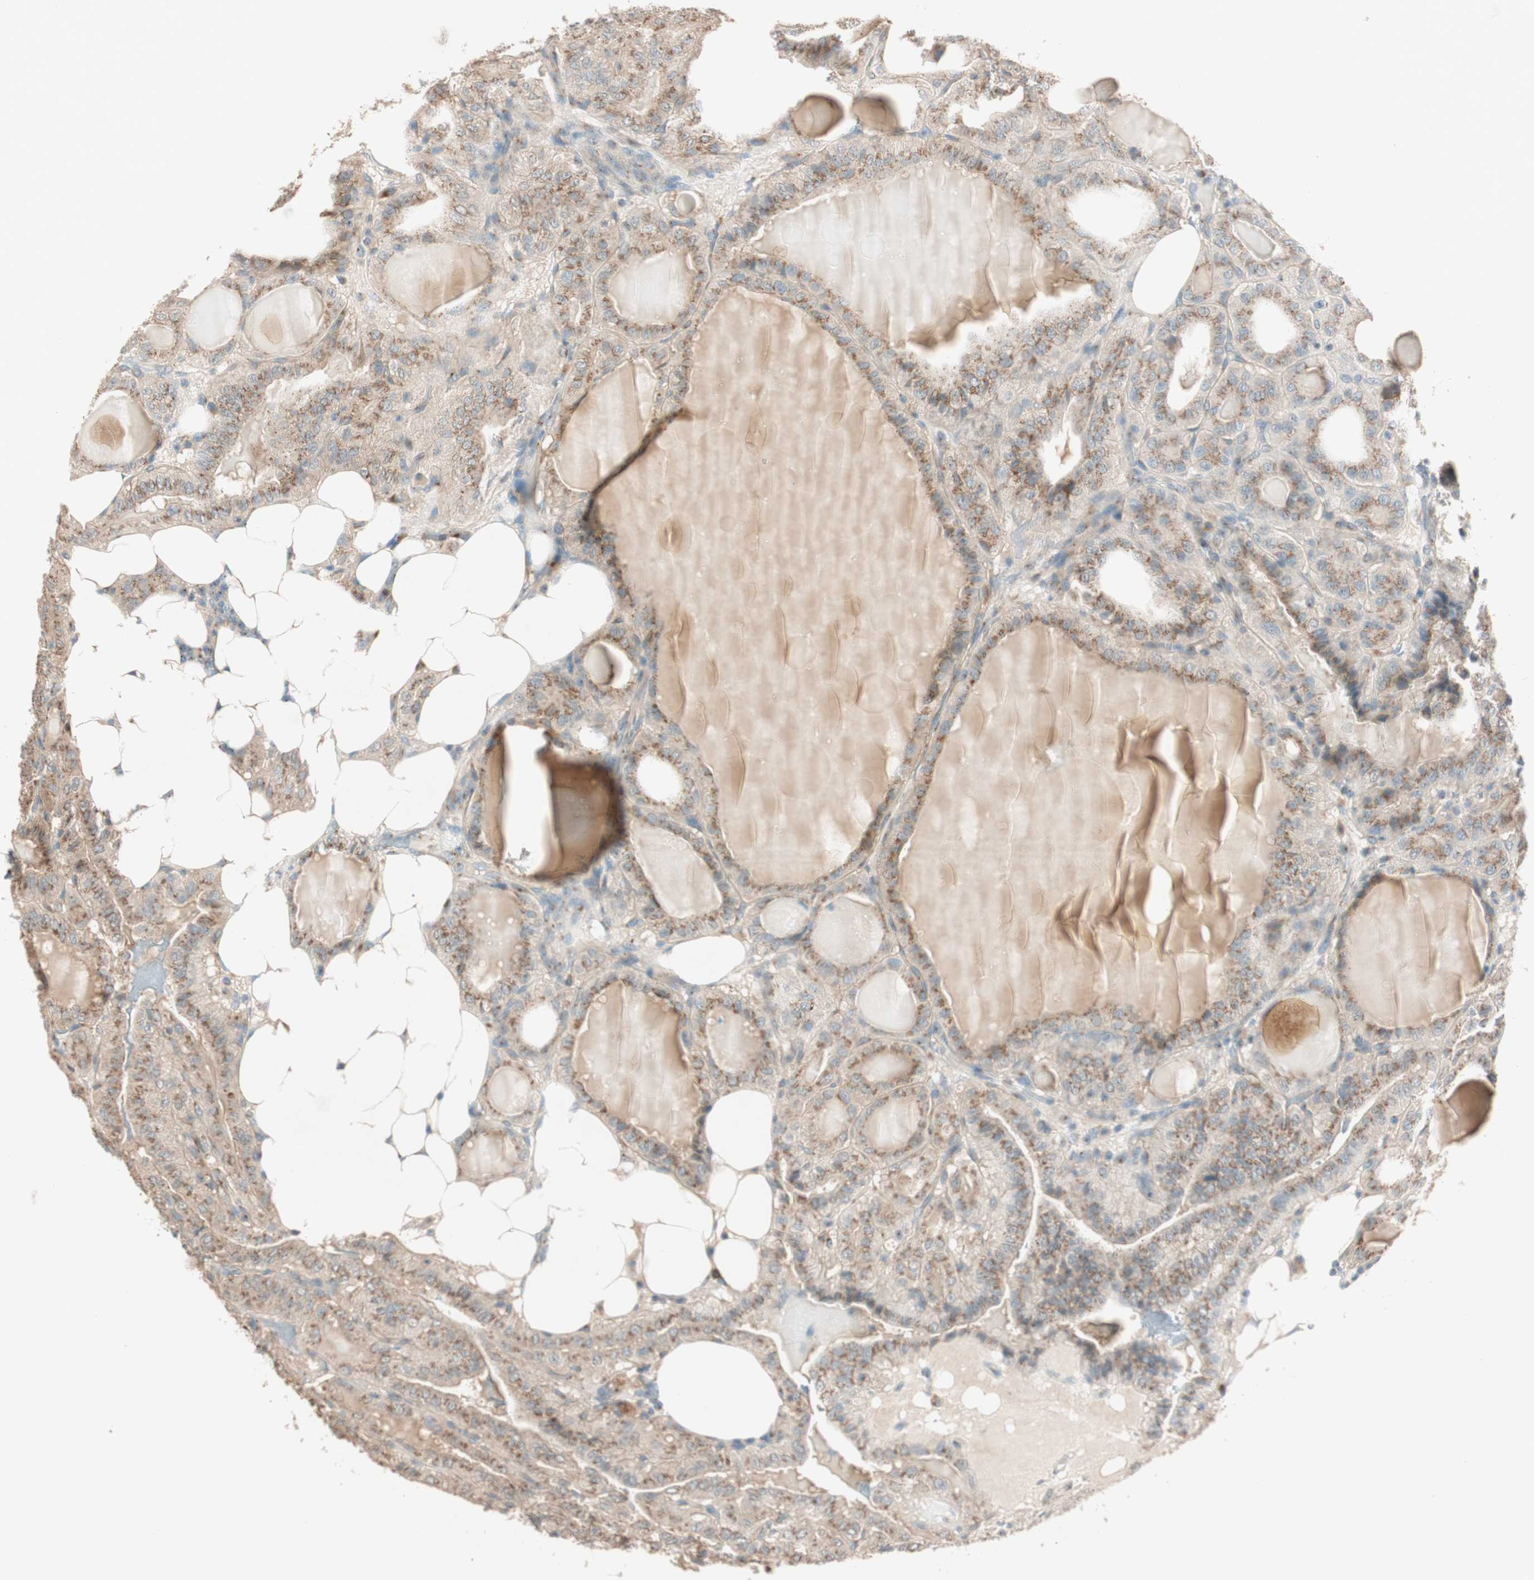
{"staining": {"intensity": "weak", "quantity": ">75%", "location": "cytoplasmic/membranous"}, "tissue": "thyroid cancer", "cell_type": "Tumor cells", "image_type": "cancer", "snomed": [{"axis": "morphology", "description": "Papillary adenocarcinoma, NOS"}, {"axis": "topography", "description": "Thyroid gland"}], "caption": "This is an image of immunohistochemistry staining of thyroid papillary adenocarcinoma, which shows weak positivity in the cytoplasmic/membranous of tumor cells.", "gene": "SEC16A", "patient": {"sex": "male", "age": 77}}